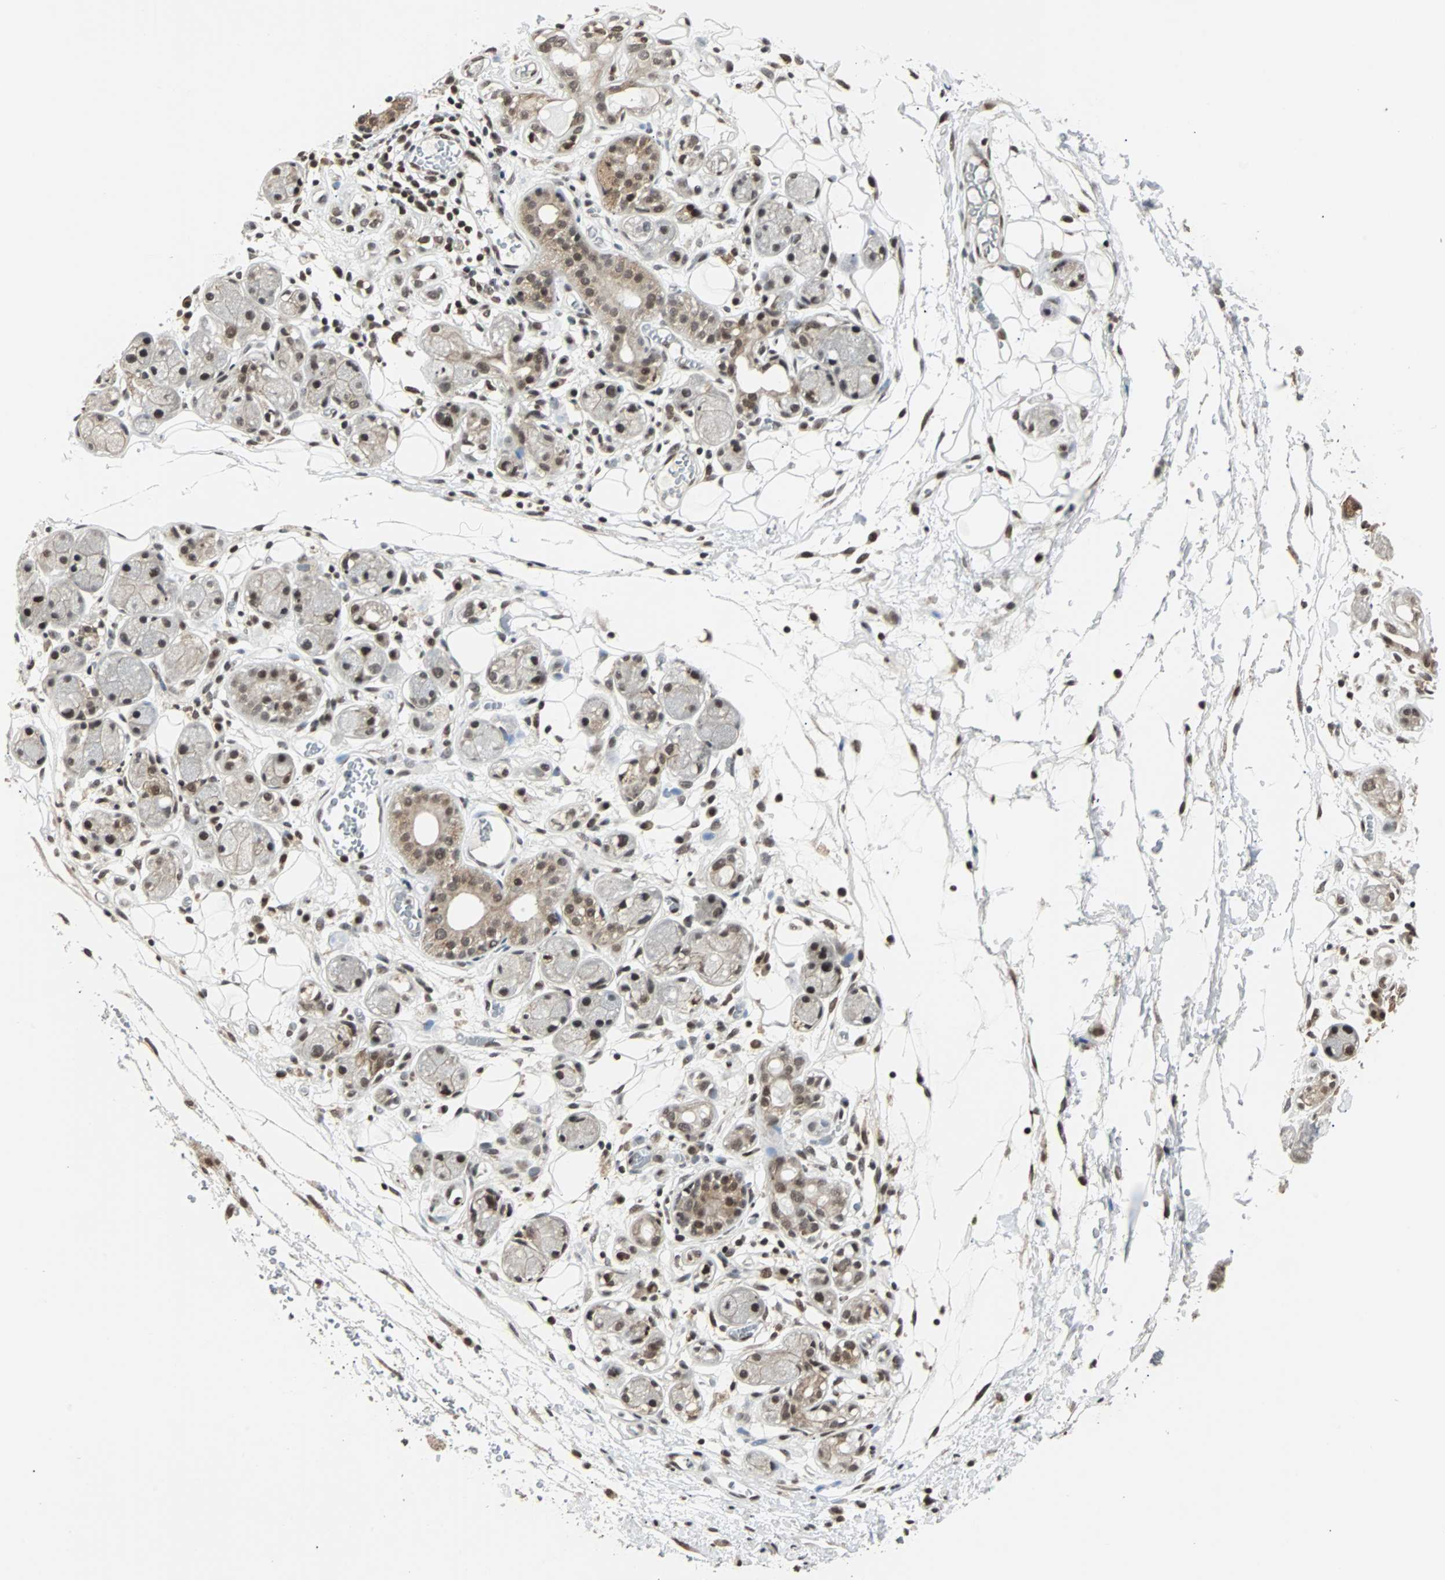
{"staining": {"intensity": "moderate", "quantity": ">75%", "location": "cytoplasmic/membranous,nuclear"}, "tissue": "adipose tissue", "cell_type": "Adipocytes", "image_type": "normal", "snomed": [{"axis": "morphology", "description": "Normal tissue, NOS"}, {"axis": "morphology", "description": "Inflammation, NOS"}, {"axis": "topography", "description": "Vascular tissue"}, {"axis": "topography", "description": "Salivary gland"}], "caption": "Protein expression analysis of benign adipose tissue exhibits moderate cytoplasmic/membranous,nuclear positivity in about >75% of adipocytes.", "gene": "TERF2IP", "patient": {"sex": "female", "age": 75}}